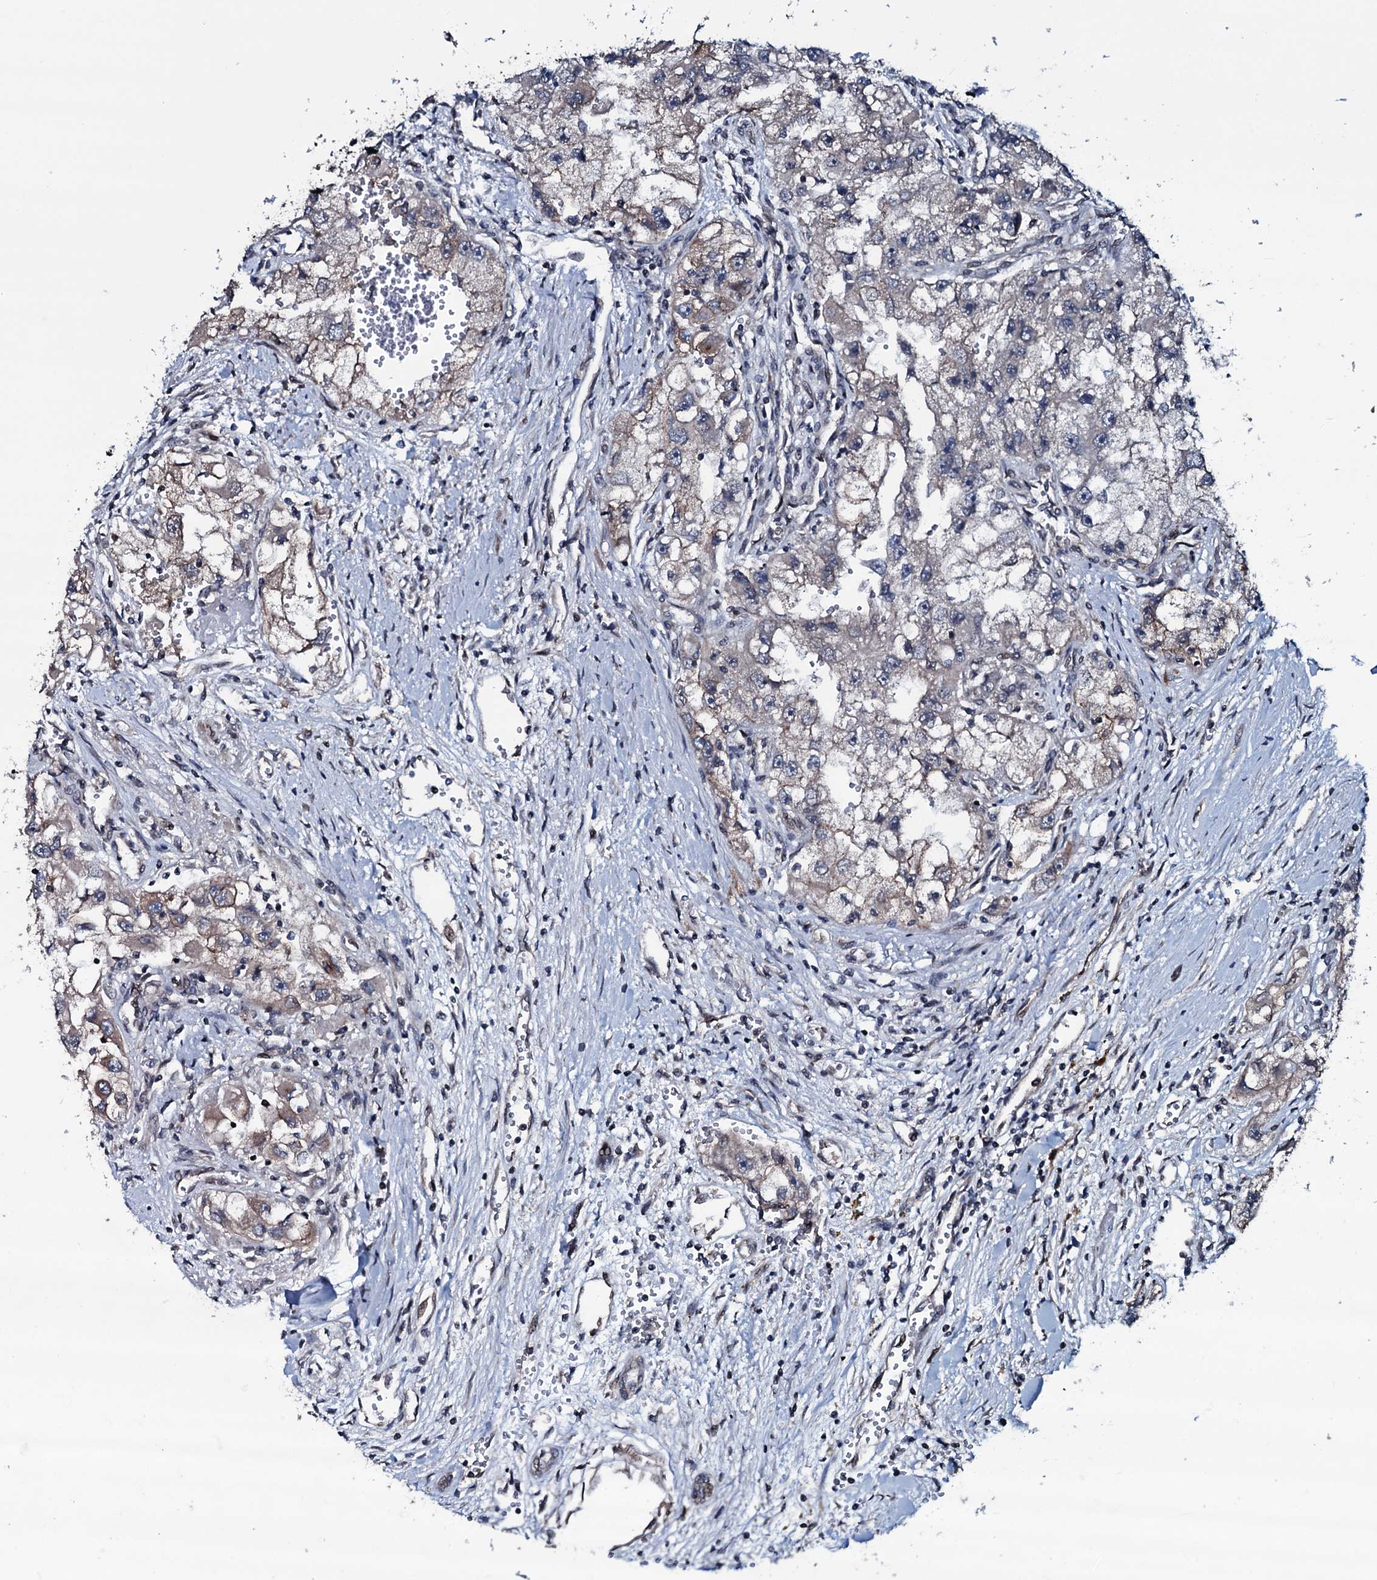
{"staining": {"intensity": "moderate", "quantity": "<25%", "location": "cytoplasmic/membranous"}, "tissue": "renal cancer", "cell_type": "Tumor cells", "image_type": "cancer", "snomed": [{"axis": "morphology", "description": "Adenocarcinoma, NOS"}, {"axis": "topography", "description": "Kidney"}], "caption": "A low amount of moderate cytoplasmic/membranous positivity is present in about <25% of tumor cells in adenocarcinoma (renal) tissue.", "gene": "OGFOD2", "patient": {"sex": "male", "age": 63}}